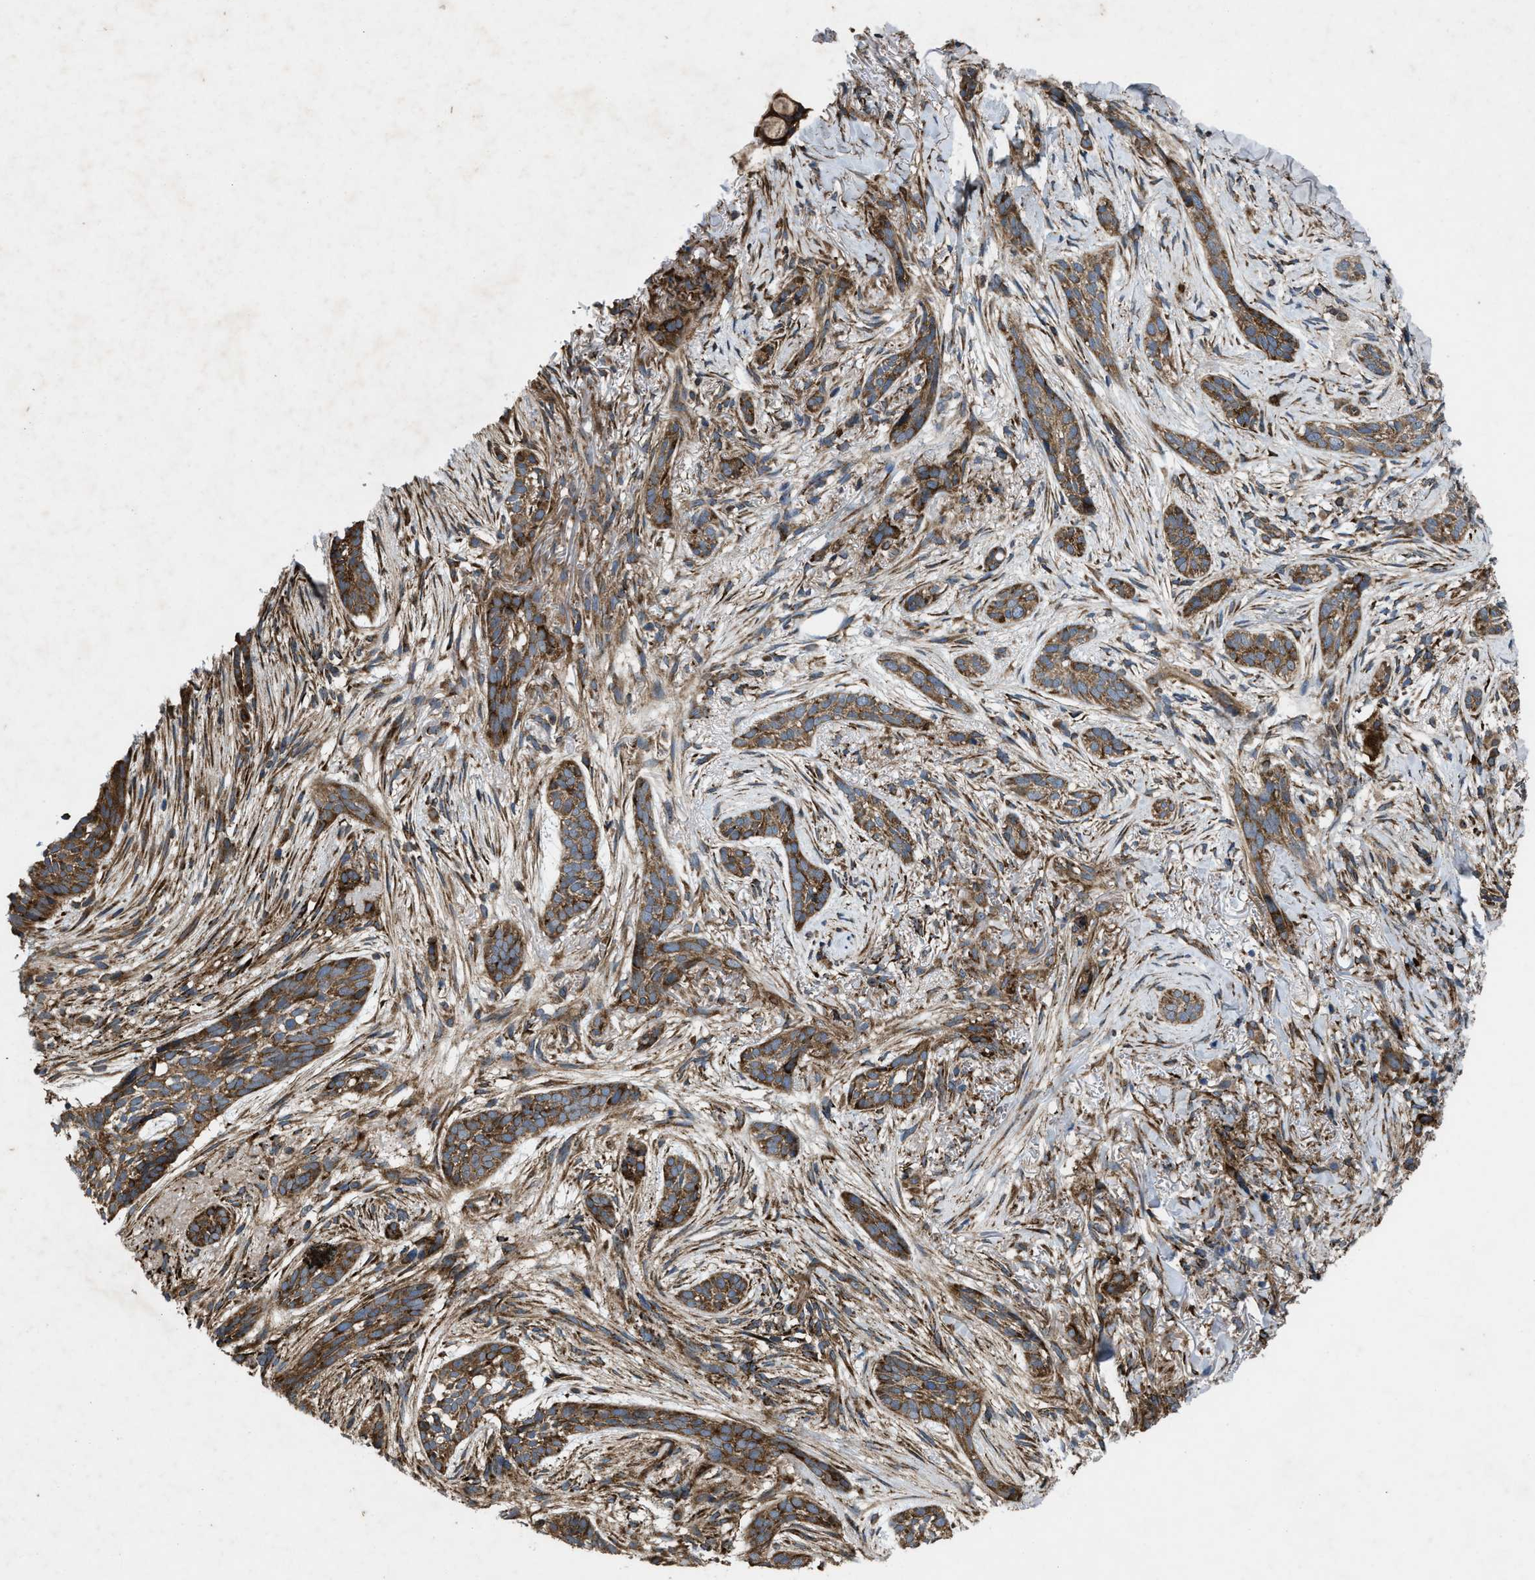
{"staining": {"intensity": "moderate", "quantity": ">75%", "location": "cytoplasmic/membranous"}, "tissue": "skin cancer", "cell_type": "Tumor cells", "image_type": "cancer", "snomed": [{"axis": "morphology", "description": "Basal cell carcinoma"}, {"axis": "topography", "description": "Skin"}], "caption": "Immunohistochemistry image of skin cancer (basal cell carcinoma) stained for a protein (brown), which demonstrates medium levels of moderate cytoplasmic/membranous staining in about >75% of tumor cells.", "gene": "PER3", "patient": {"sex": "female", "age": 88}}